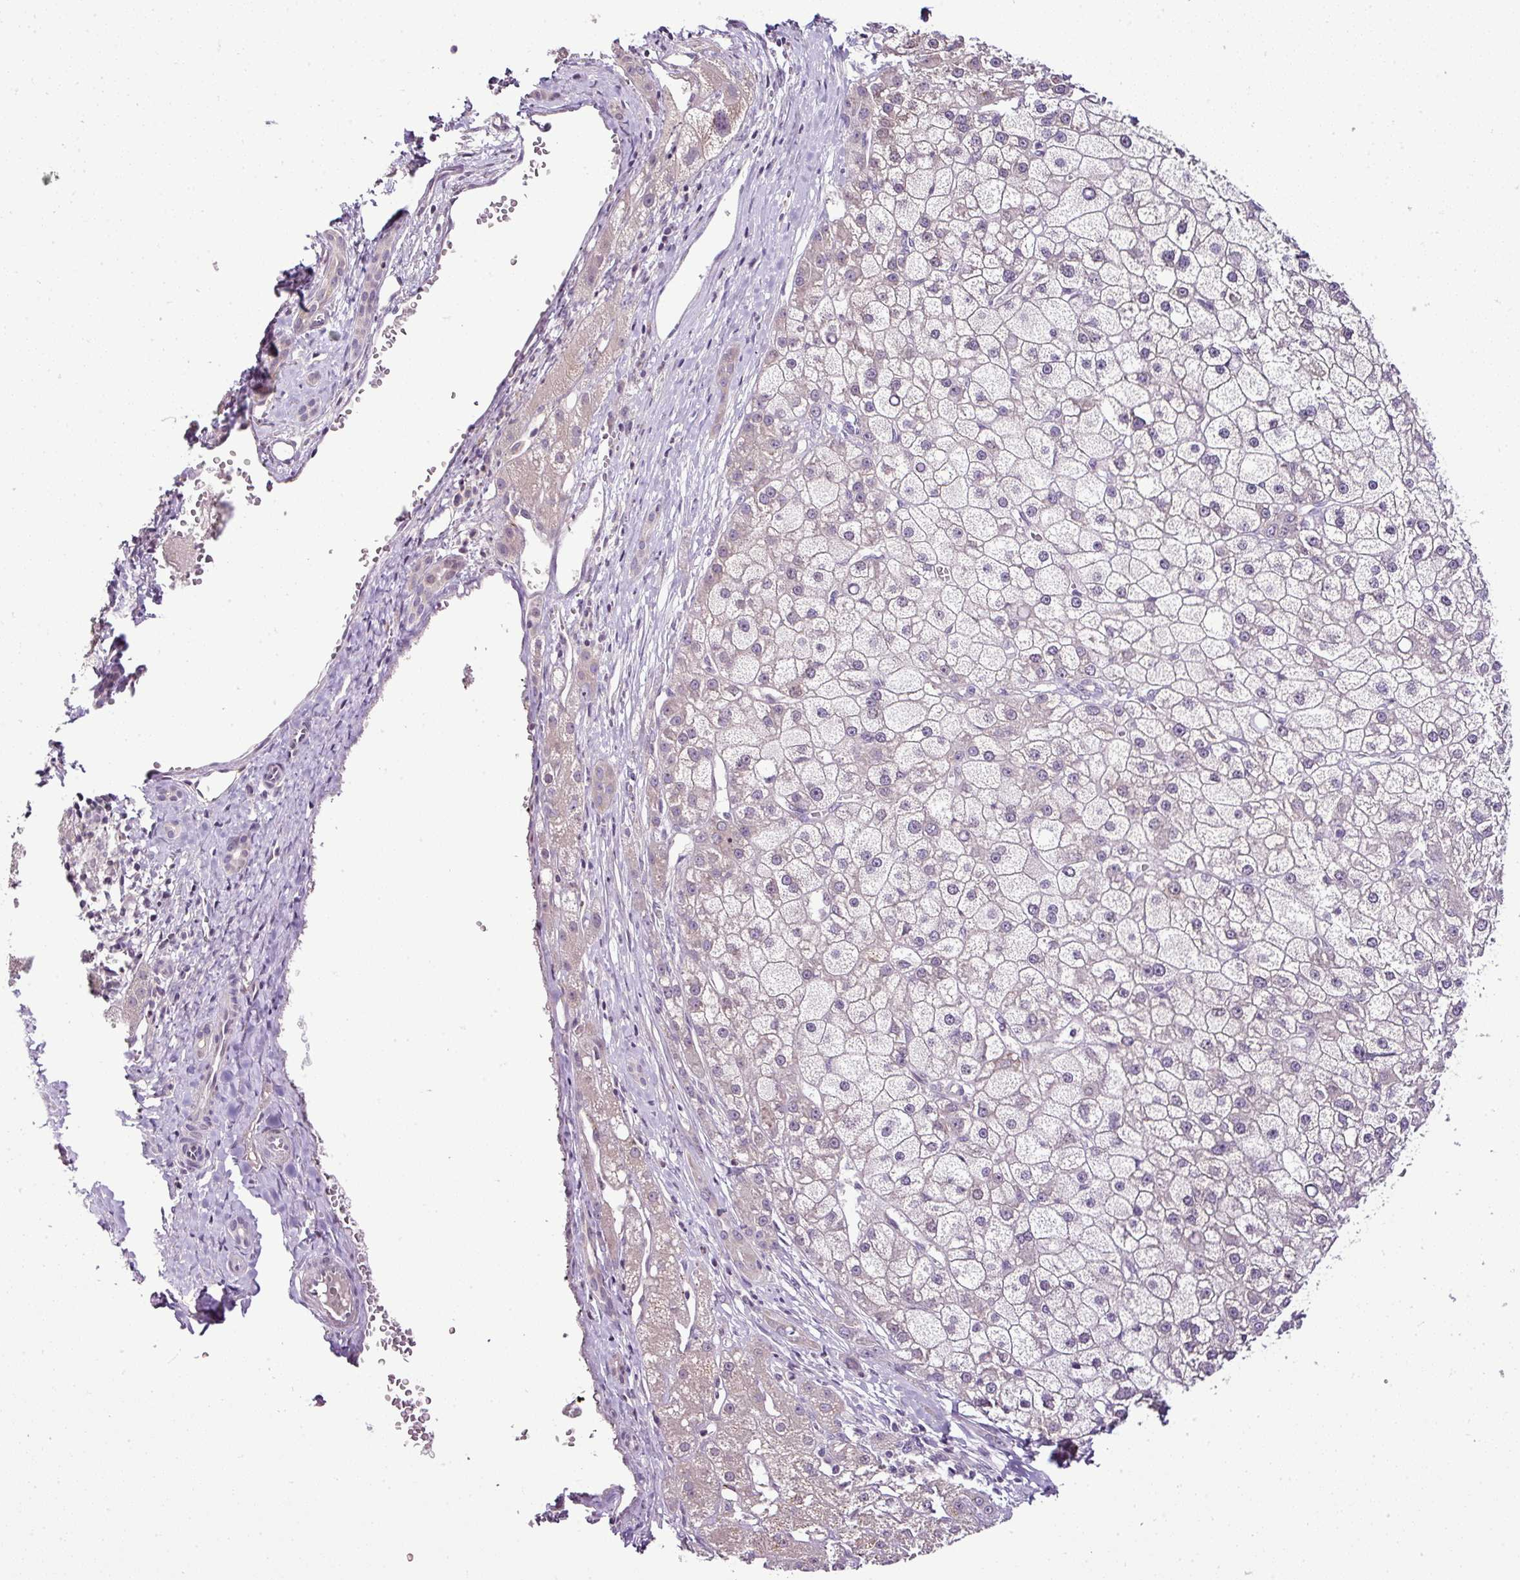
{"staining": {"intensity": "weak", "quantity": "<25%", "location": "cytoplasmic/membranous"}, "tissue": "liver cancer", "cell_type": "Tumor cells", "image_type": "cancer", "snomed": [{"axis": "morphology", "description": "Carcinoma, Hepatocellular, NOS"}, {"axis": "topography", "description": "Liver"}], "caption": "Immunohistochemistry of liver cancer (hepatocellular carcinoma) demonstrates no expression in tumor cells.", "gene": "TEX30", "patient": {"sex": "male", "age": 67}}